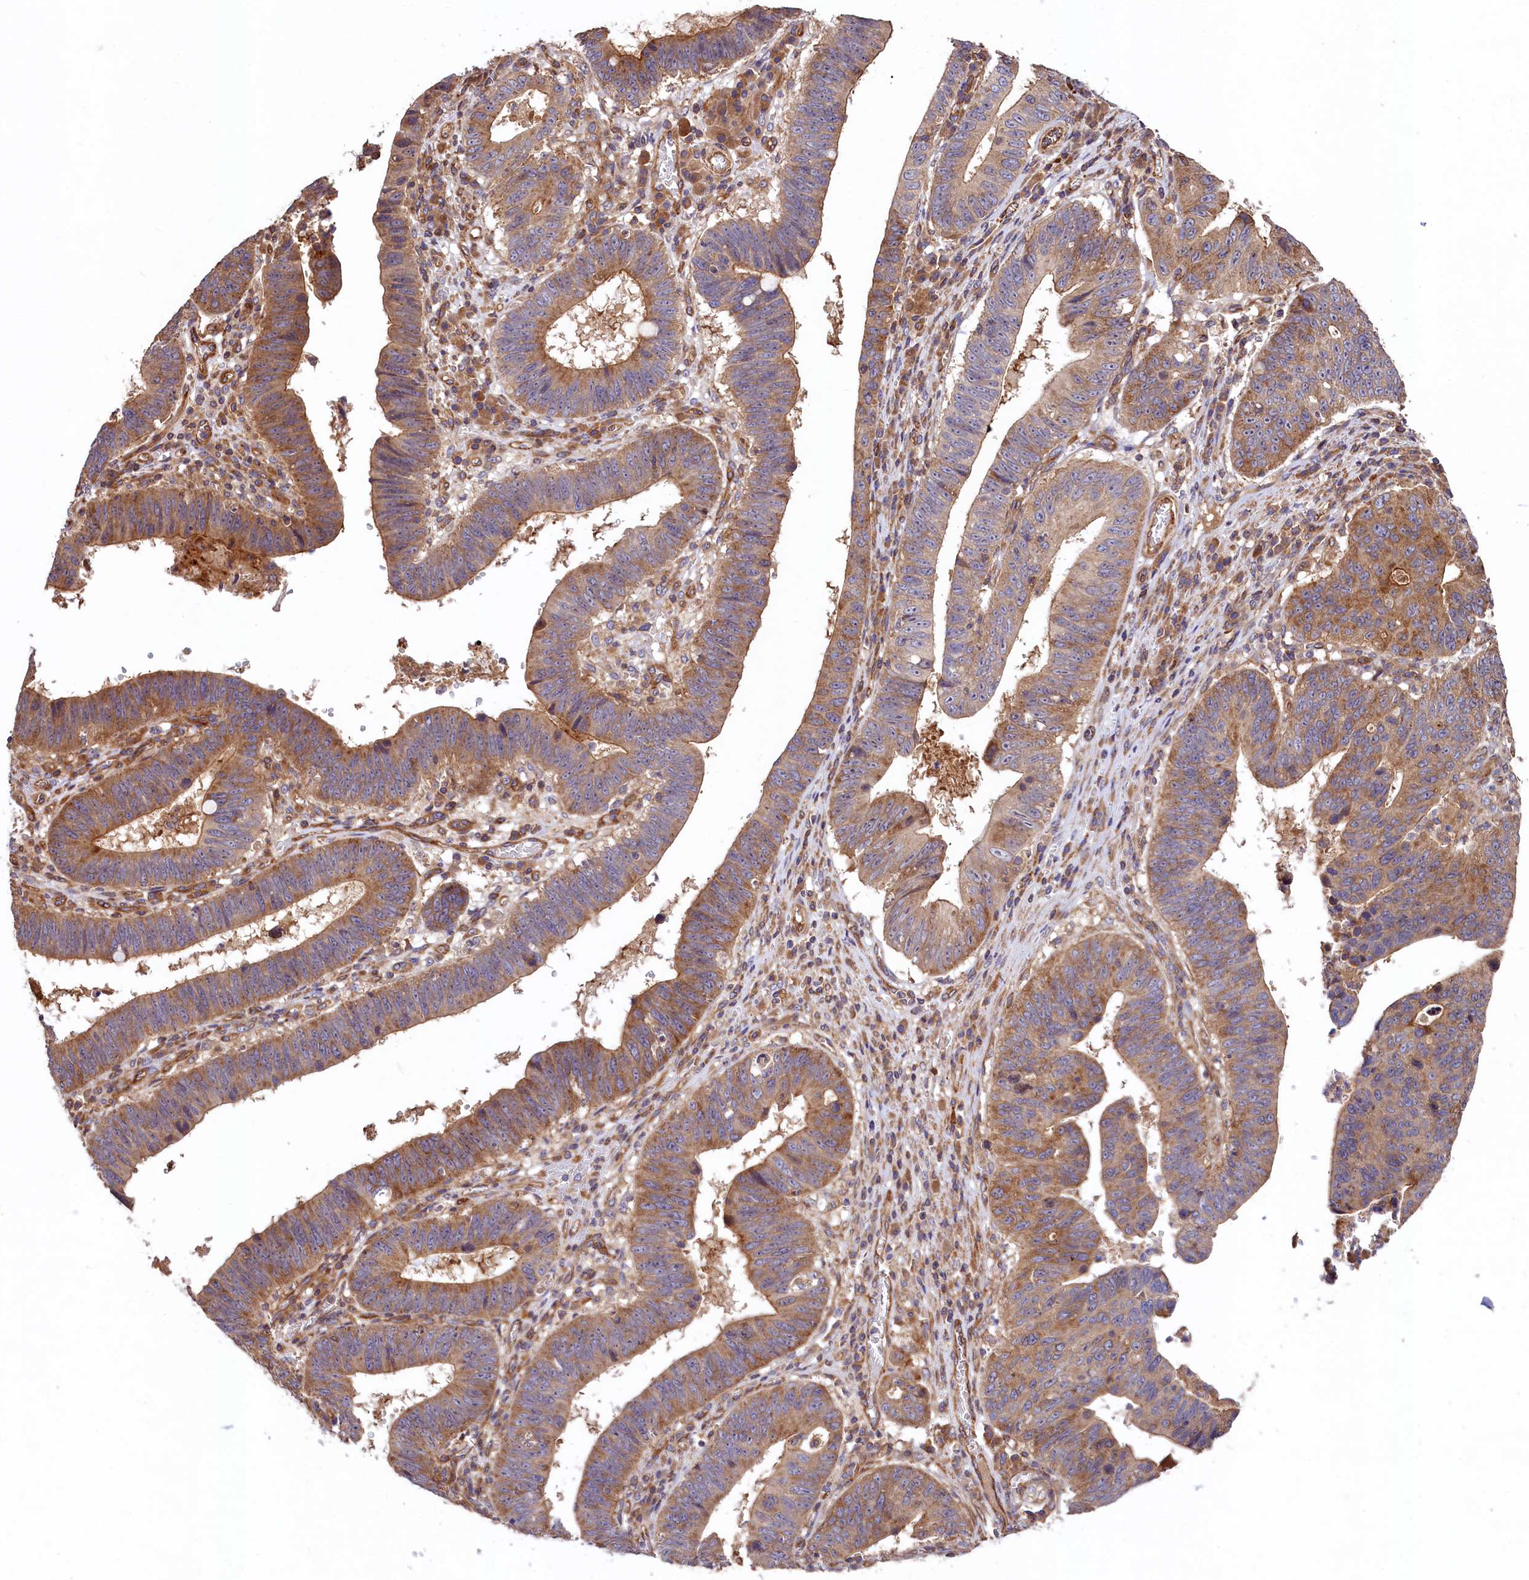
{"staining": {"intensity": "moderate", "quantity": ">75%", "location": "cytoplasmic/membranous"}, "tissue": "stomach cancer", "cell_type": "Tumor cells", "image_type": "cancer", "snomed": [{"axis": "morphology", "description": "Adenocarcinoma, NOS"}, {"axis": "topography", "description": "Stomach"}], "caption": "An image of human stomach adenocarcinoma stained for a protein displays moderate cytoplasmic/membranous brown staining in tumor cells.", "gene": "KLHDC4", "patient": {"sex": "male", "age": 59}}